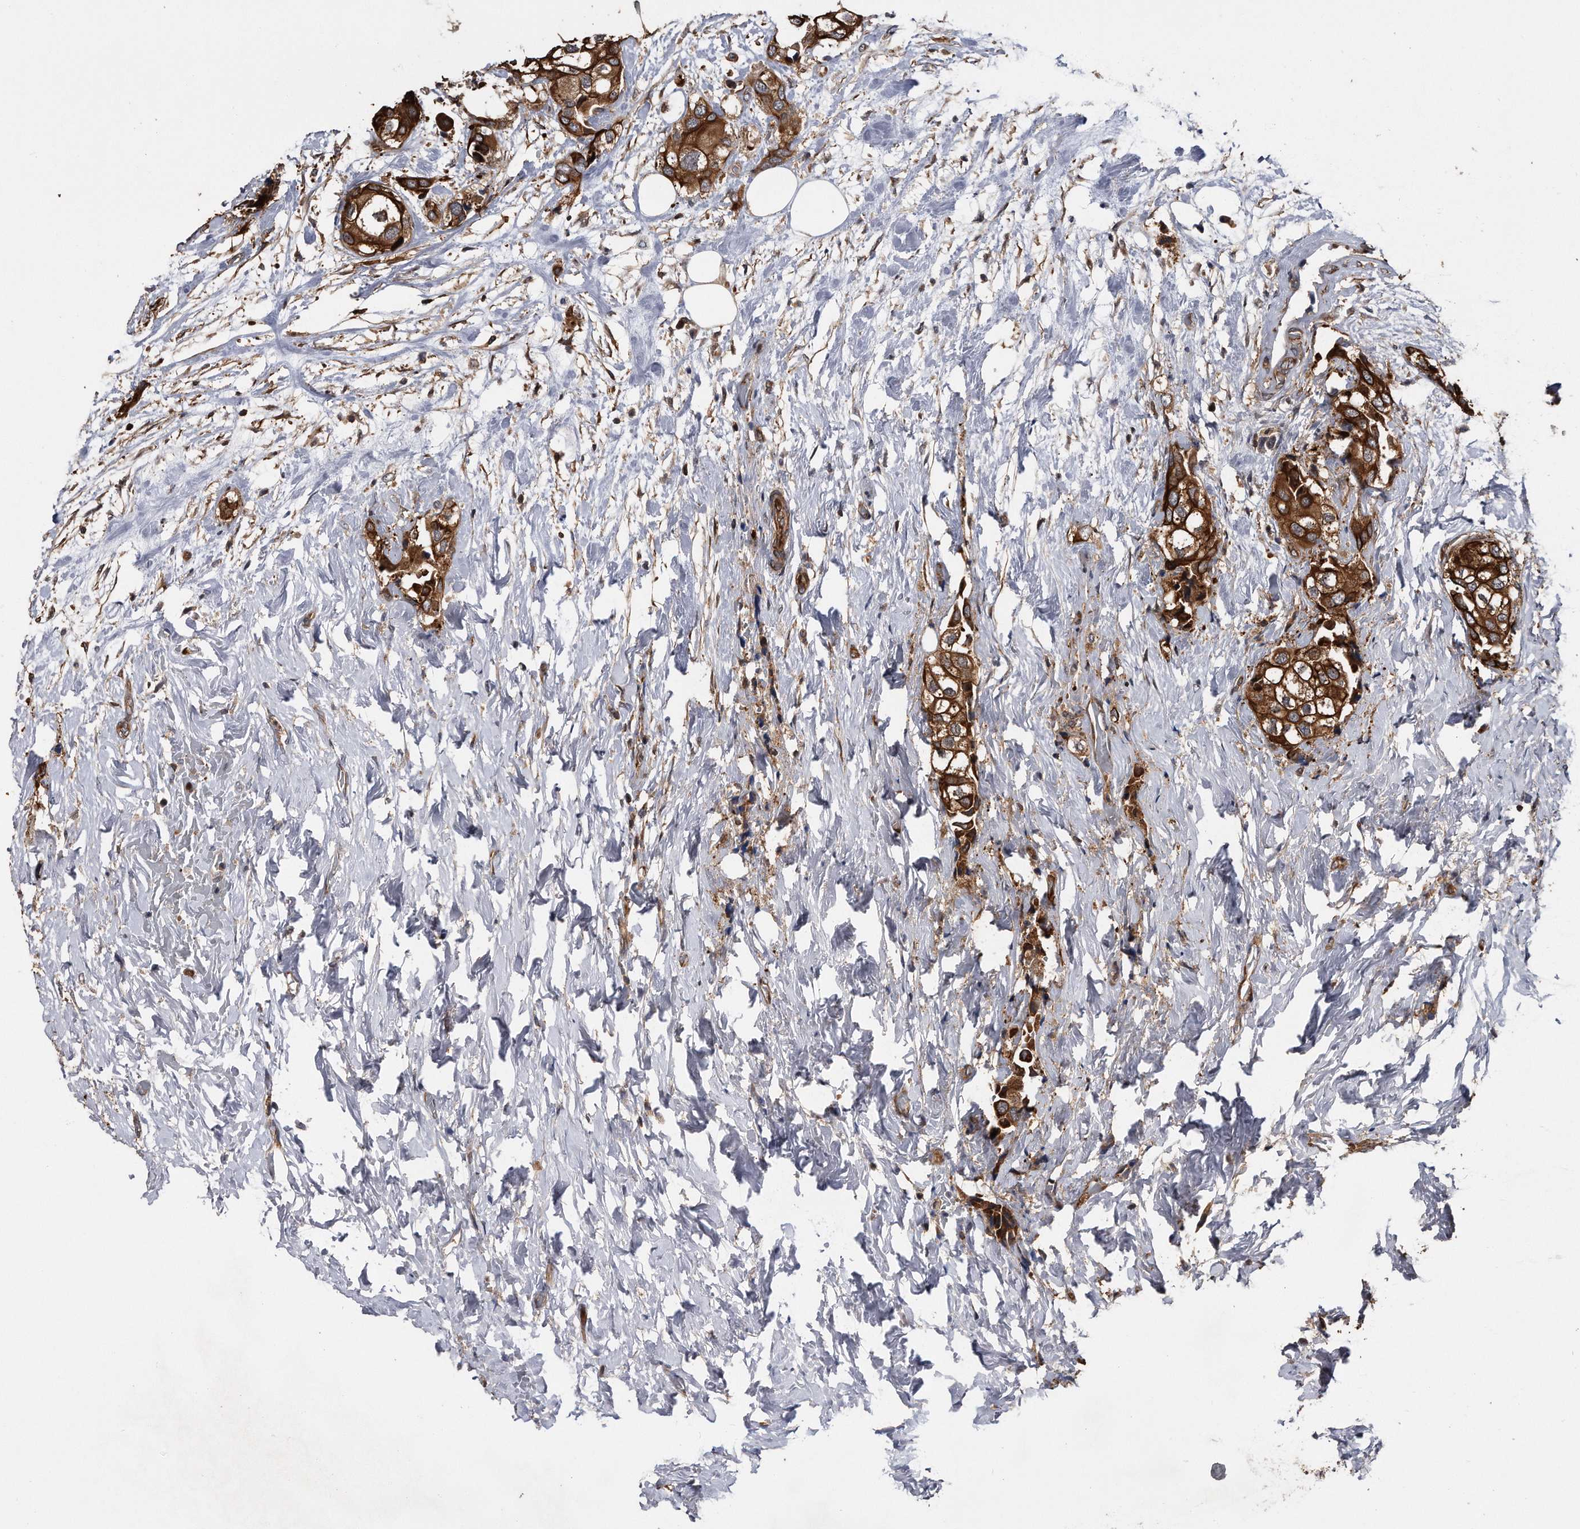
{"staining": {"intensity": "strong", "quantity": ">75%", "location": "cytoplasmic/membranous"}, "tissue": "urothelial cancer", "cell_type": "Tumor cells", "image_type": "cancer", "snomed": [{"axis": "morphology", "description": "Urothelial carcinoma, High grade"}, {"axis": "topography", "description": "Urinary bladder"}], "caption": "Urothelial cancer stained with a brown dye exhibits strong cytoplasmic/membranous positive positivity in approximately >75% of tumor cells.", "gene": "KCND3", "patient": {"sex": "male", "age": 64}}